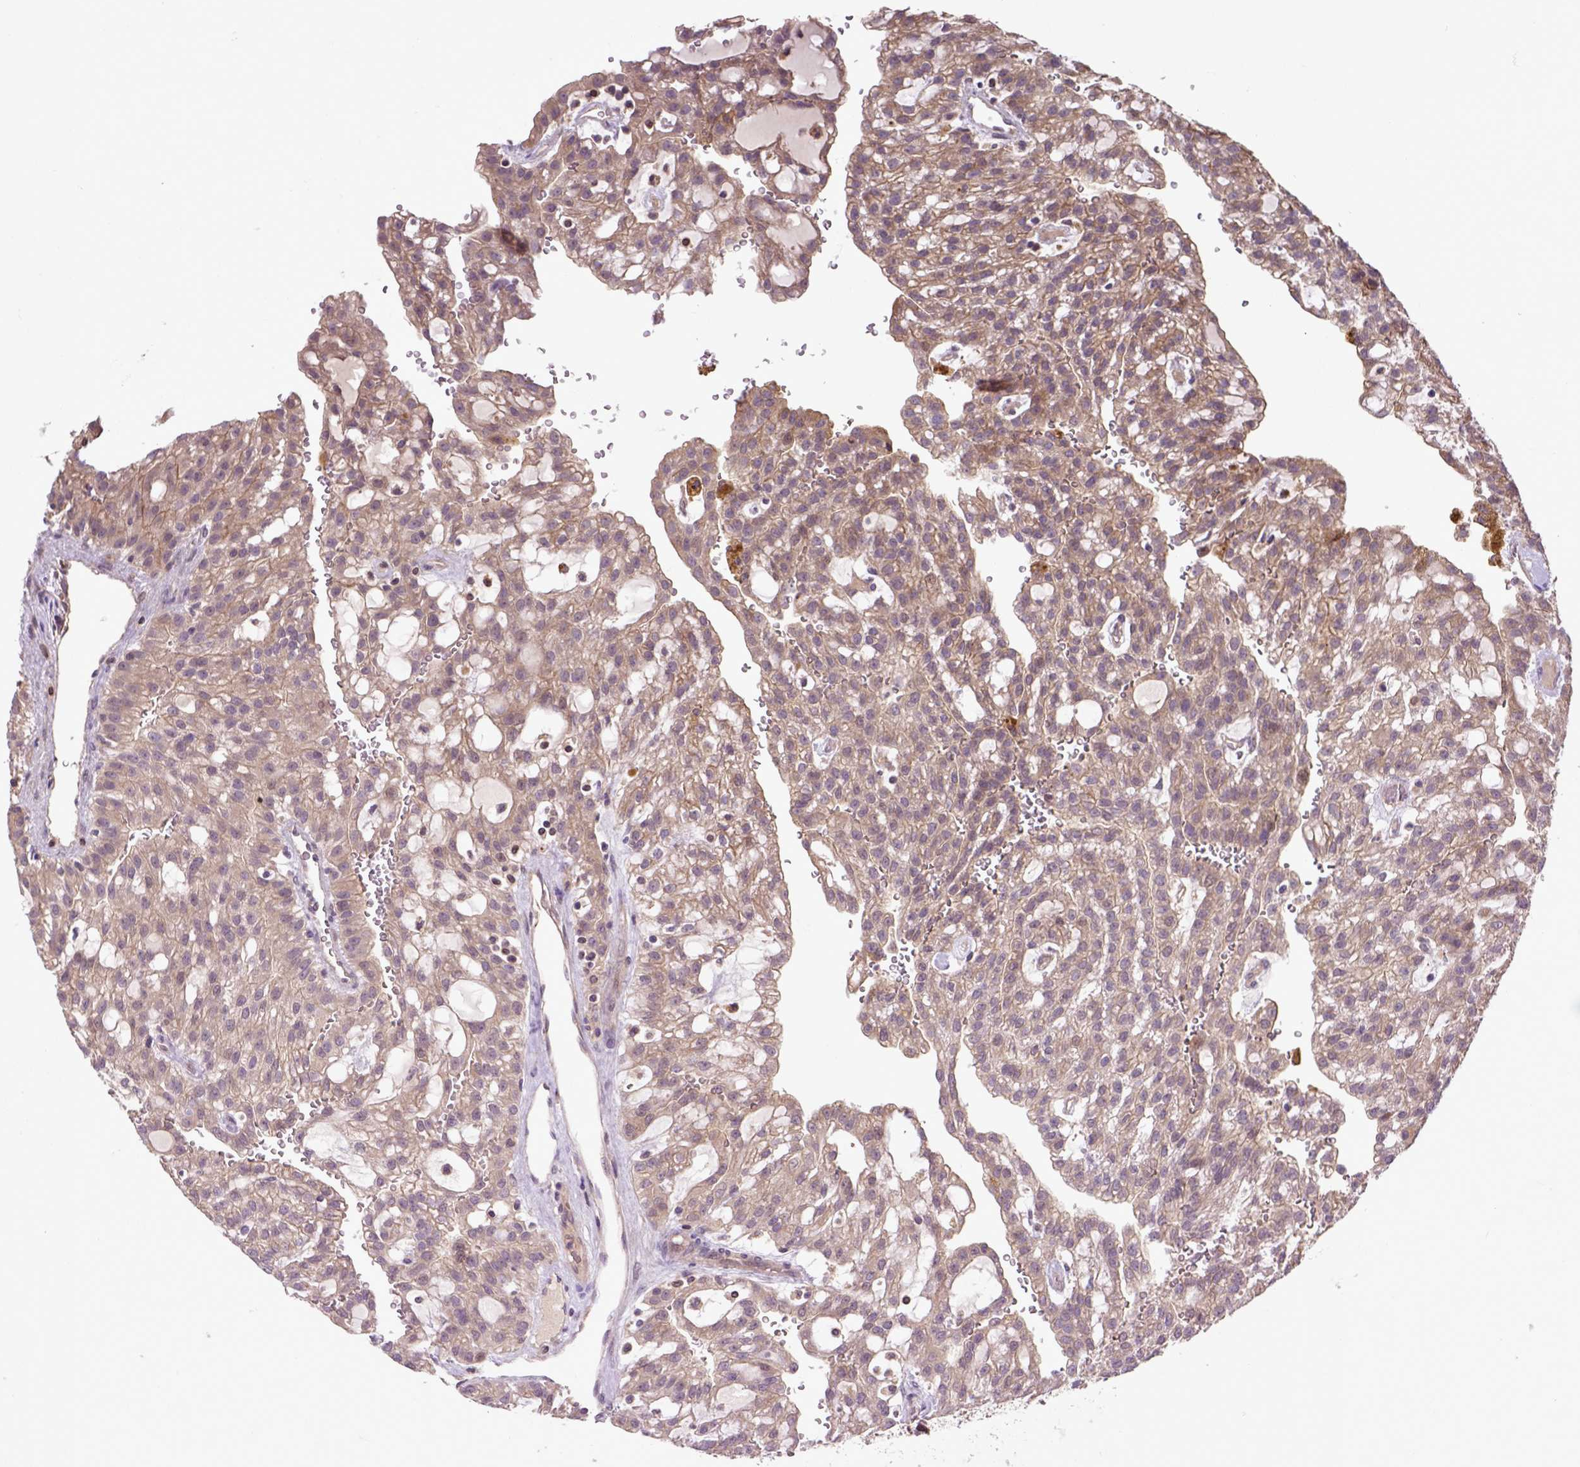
{"staining": {"intensity": "moderate", "quantity": ">75%", "location": "cytoplasmic/membranous"}, "tissue": "renal cancer", "cell_type": "Tumor cells", "image_type": "cancer", "snomed": [{"axis": "morphology", "description": "Adenocarcinoma, NOS"}, {"axis": "topography", "description": "Kidney"}], "caption": "About >75% of tumor cells in adenocarcinoma (renal) display moderate cytoplasmic/membranous protein expression as visualized by brown immunohistochemical staining.", "gene": "HSPBP1", "patient": {"sex": "male", "age": 63}}